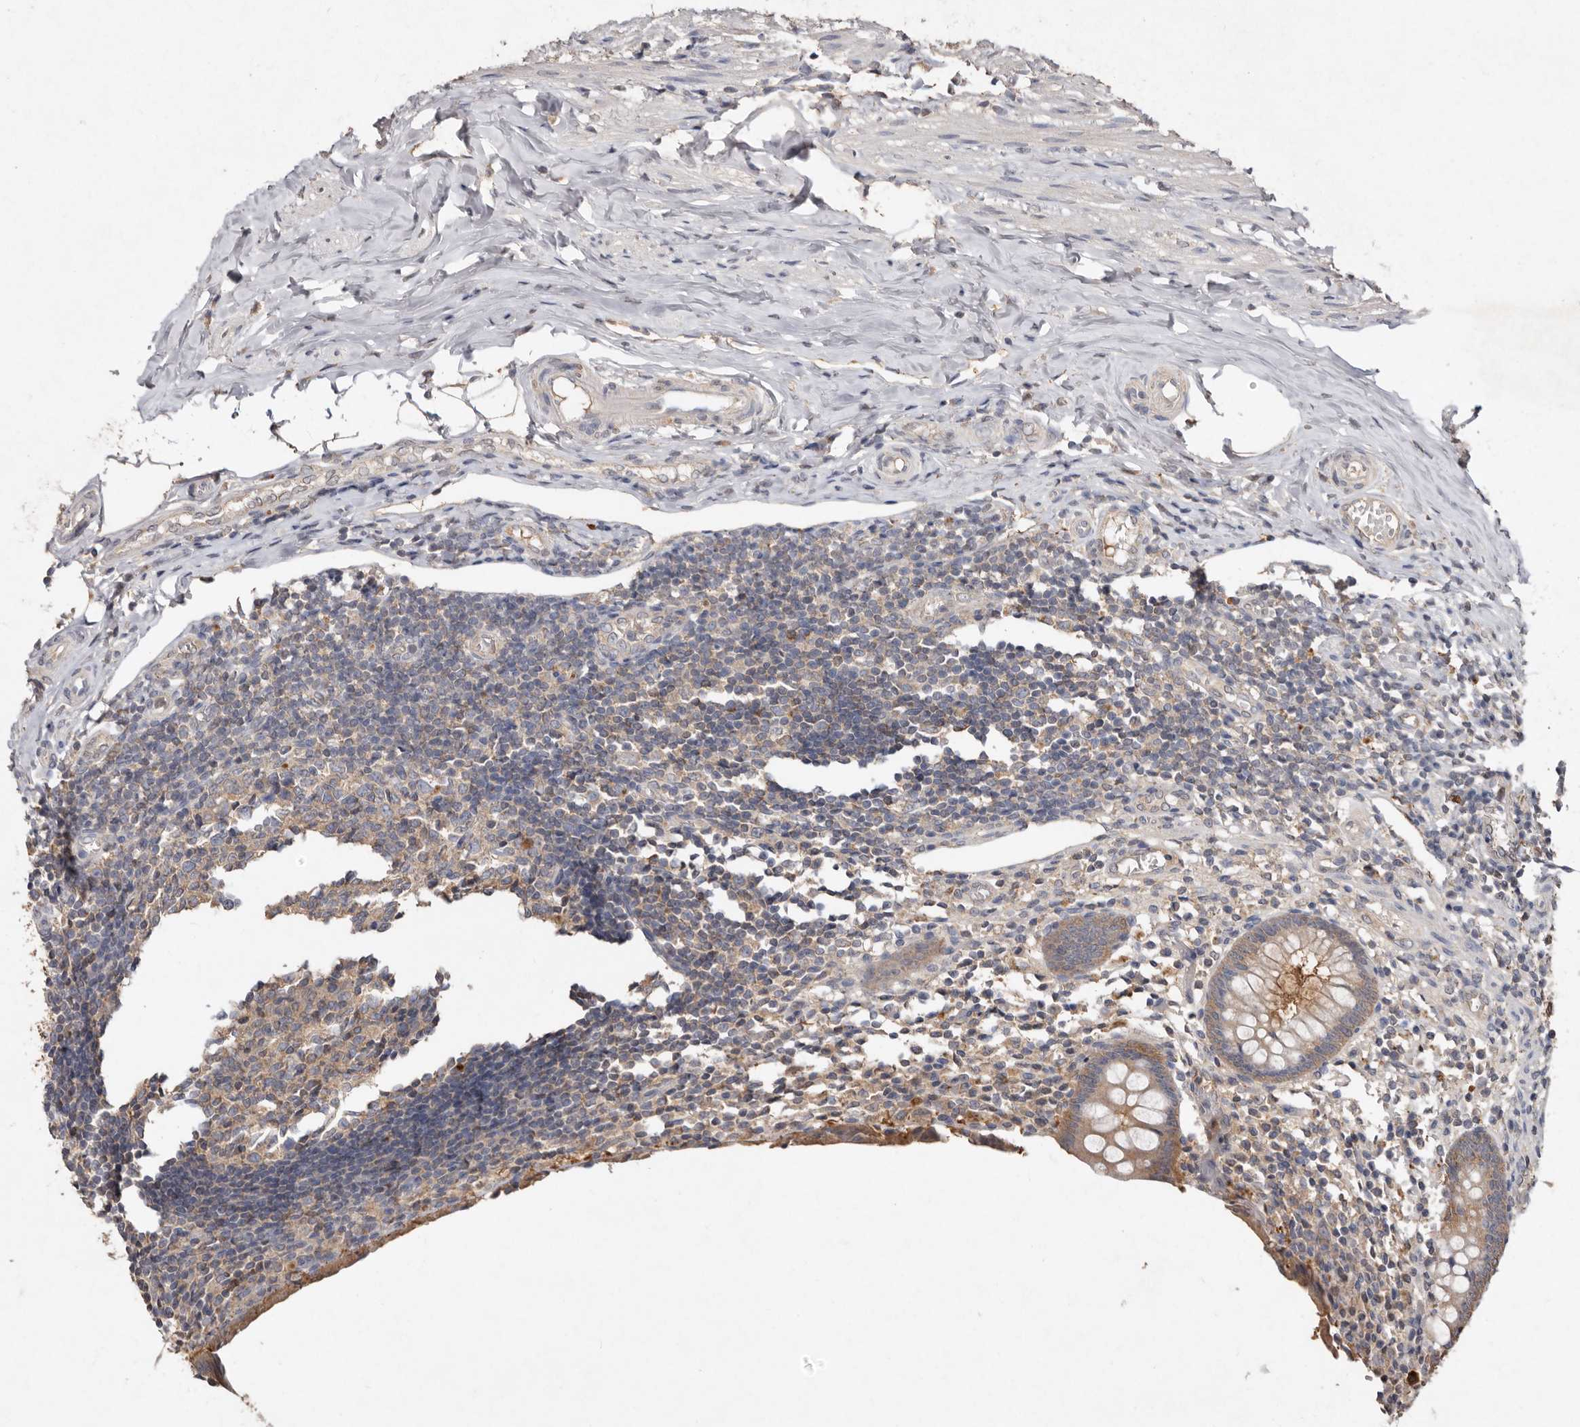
{"staining": {"intensity": "moderate", "quantity": ">75%", "location": "cytoplasmic/membranous"}, "tissue": "appendix", "cell_type": "Glandular cells", "image_type": "normal", "snomed": [{"axis": "morphology", "description": "Normal tissue, NOS"}, {"axis": "topography", "description": "Appendix"}], "caption": "IHC (DAB) staining of benign human appendix demonstrates moderate cytoplasmic/membranous protein staining in approximately >75% of glandular cells.", "gene": "EDEM1", "patient": {"sex": "female", "age": 17}}